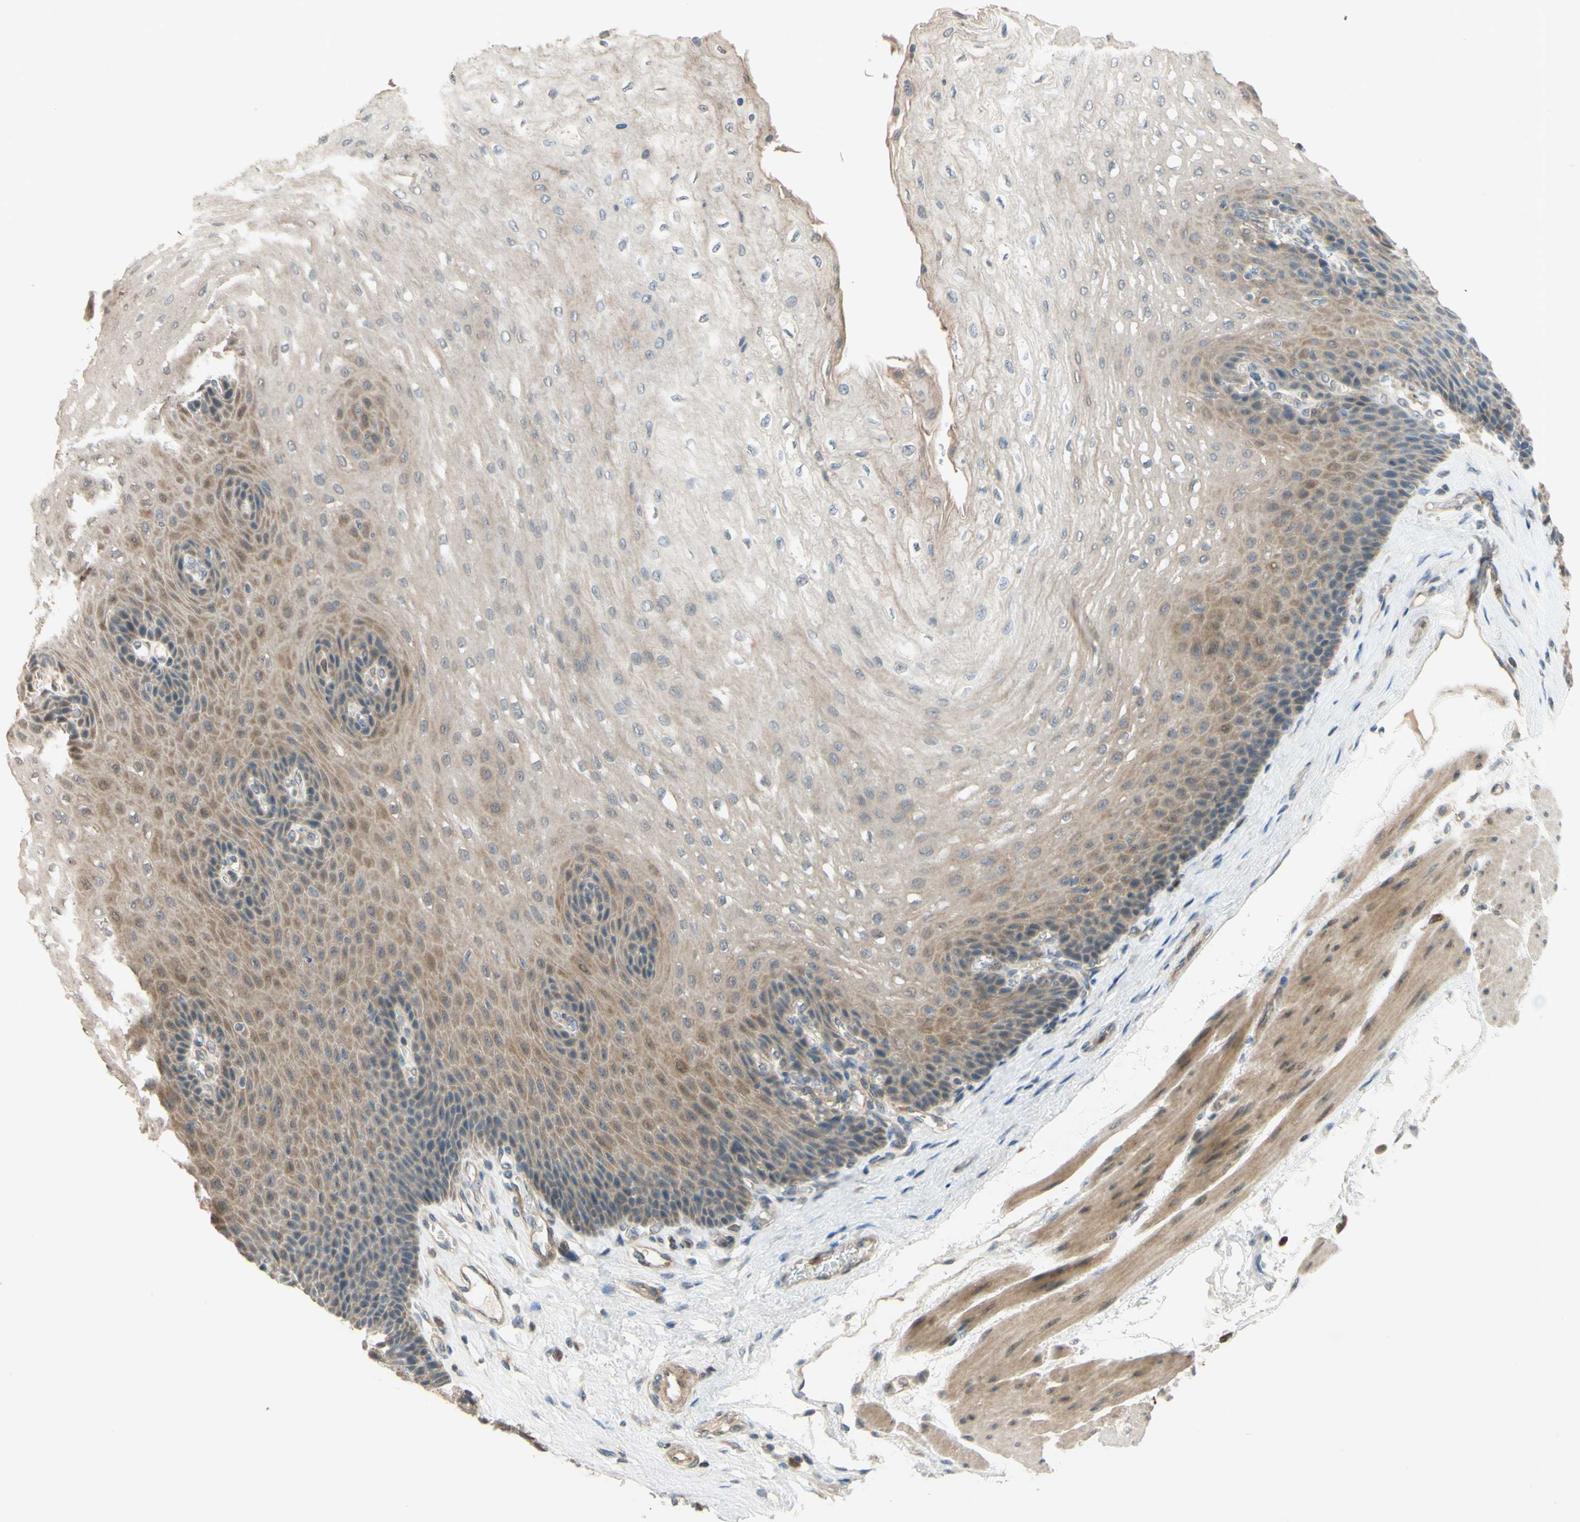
{"staining": {"intensity": "weak", "quantity": ">75%", "location": "cytoplasmic/membranous"}, "tissue": "esophagus", "cell_type": "Squamous epithelial cells", "image_type": "normal", "snomed": [{"axis": "morphology", "description": "Normal tissue, NOS"}, {"axis": "topography", "description": "Esophagus"}], "caption": "Immunohistochemical staining of unremarkable esophagus displays >75% levels of weak cytoplasmic/membranous protein expression in approximately >75% of squamous epithelial cells.", "gene": "GATA1", "patient": {"sex": "female", "age": 72}}